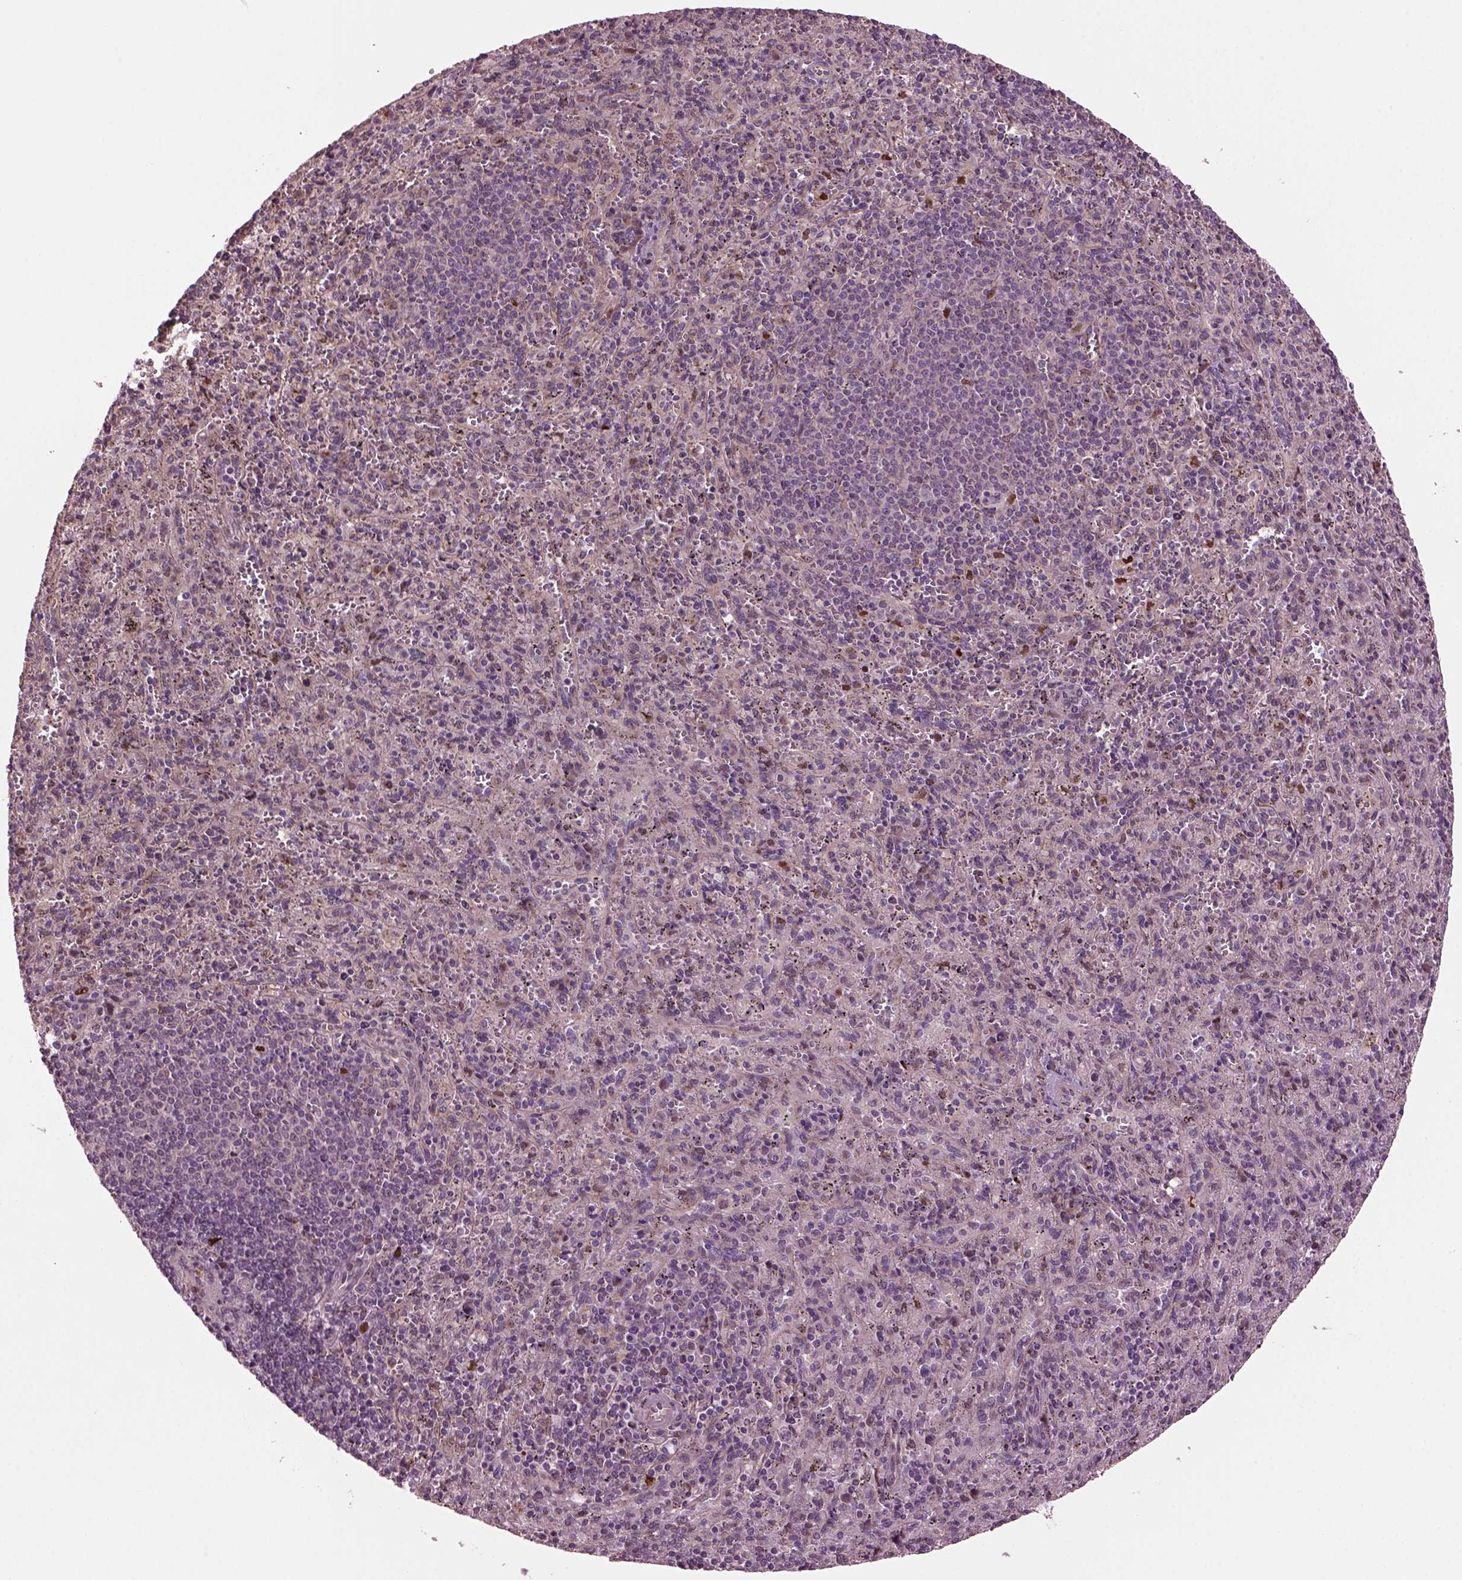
{"staining": {"intensity": "negative", "quantity": "none", "location": "none"}, "tissue": "spleen", "cell_type": "Cells in red pulp", "image_type": "normal", "snomed": [{"axis": "morphology", "description": "Normal tissue, NOS"}, {"axis": "topography", "description": "Spleen"}], "caption": "IHC of normal human spleen shows no expression in cells in red pulp. Brightfield microscopy of immunohistochemistry (IHC) stained with DAB (brown) and hematoxylin (blue), captured at high magnification.", "gene": "RUFY3", "patient": {"sex": "male", "age": 57}}